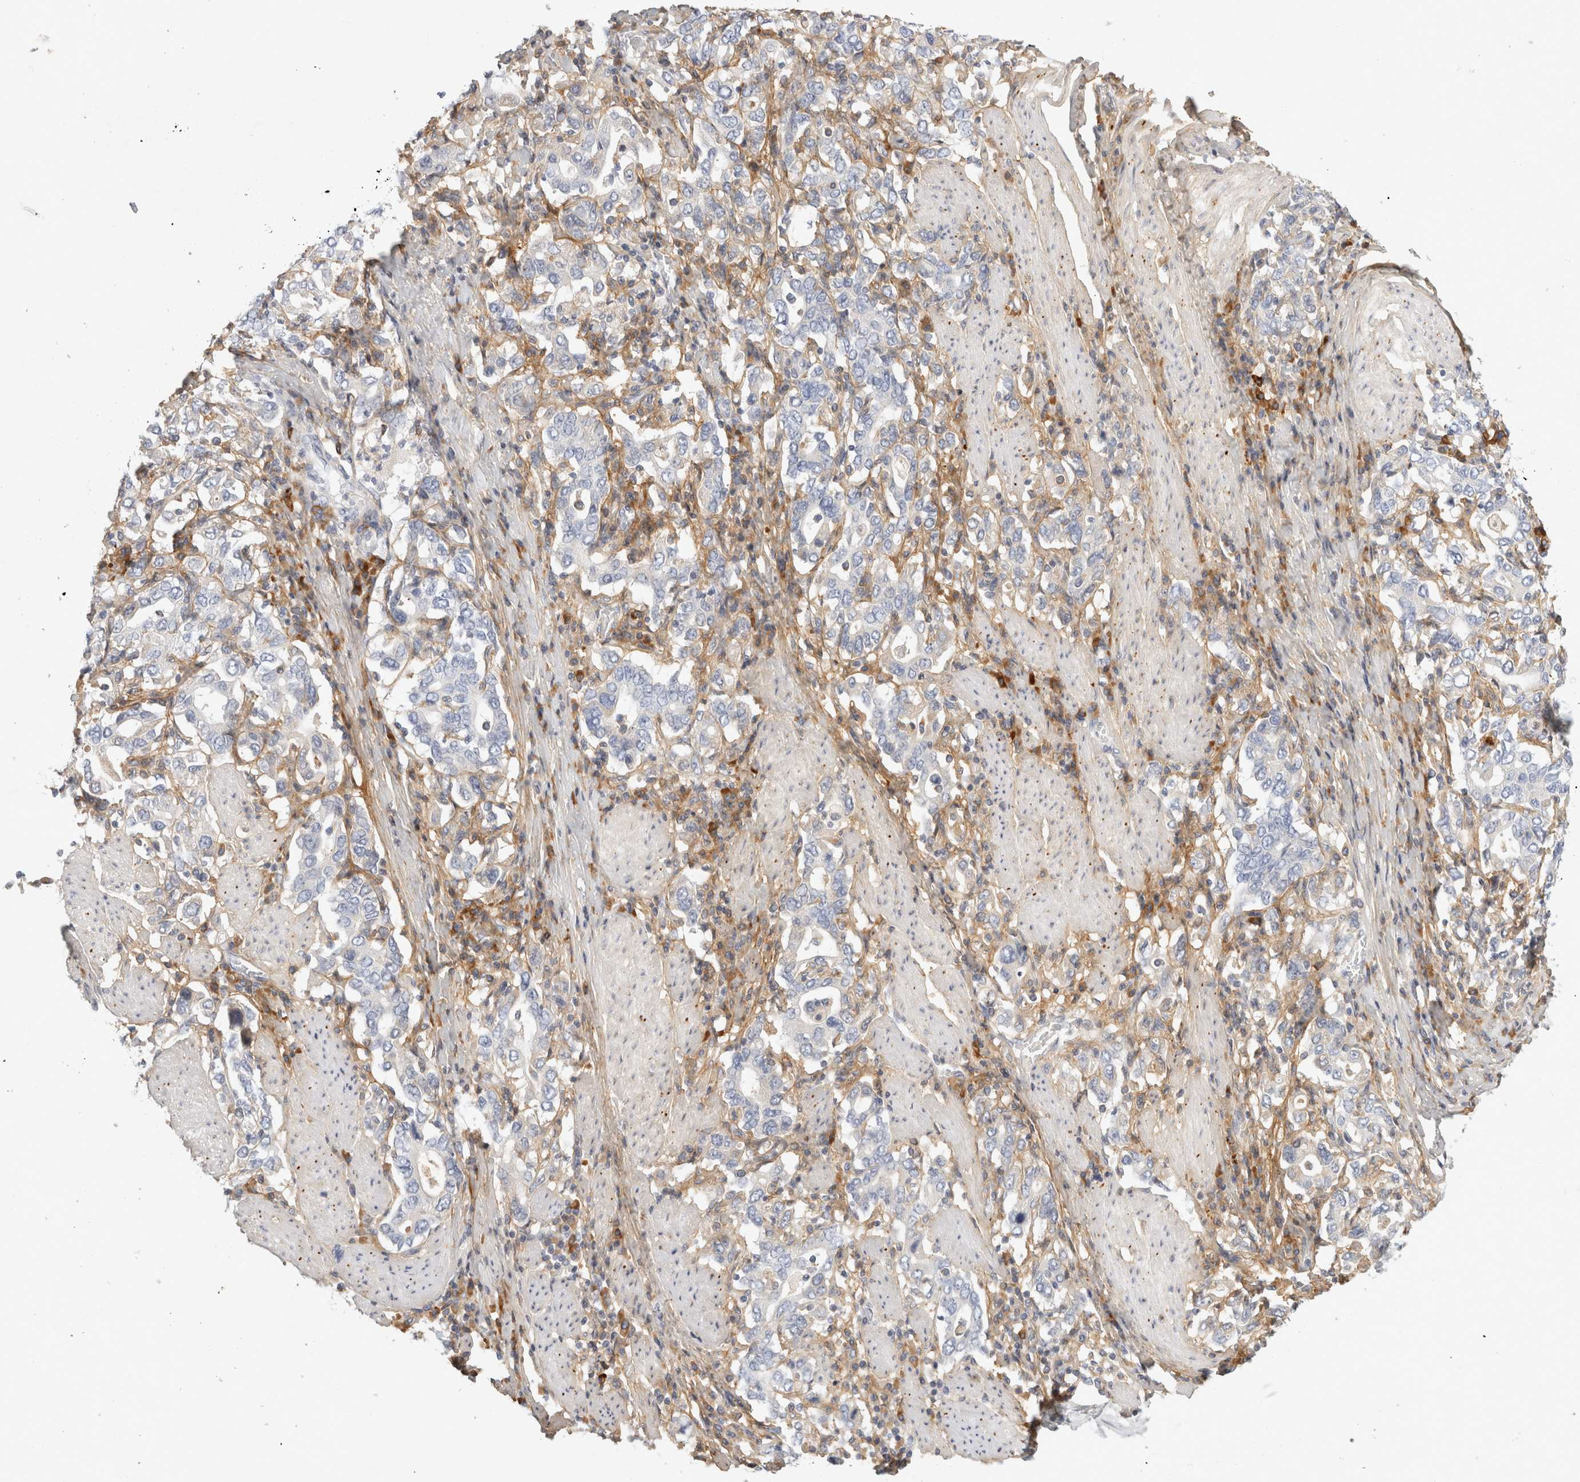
{"staining": {"intensity": "negative", "quantity": "none", "location": "none"}, "tissue": "stomach cancer", "cell_type": "Tumor cells", "image_type": "cancer", "snomed": [{"axis": "morphology", "description": "Adenocarcinoma, NOS"}, {"axis": "topography", "description": "Stomach, upper"}], "caption": "Tumor cells are negative for protein expression in human stomach cancer (adenocarcinoma).", "gene": "FGL2", "patient": {"sex": "male", "age": 62}}